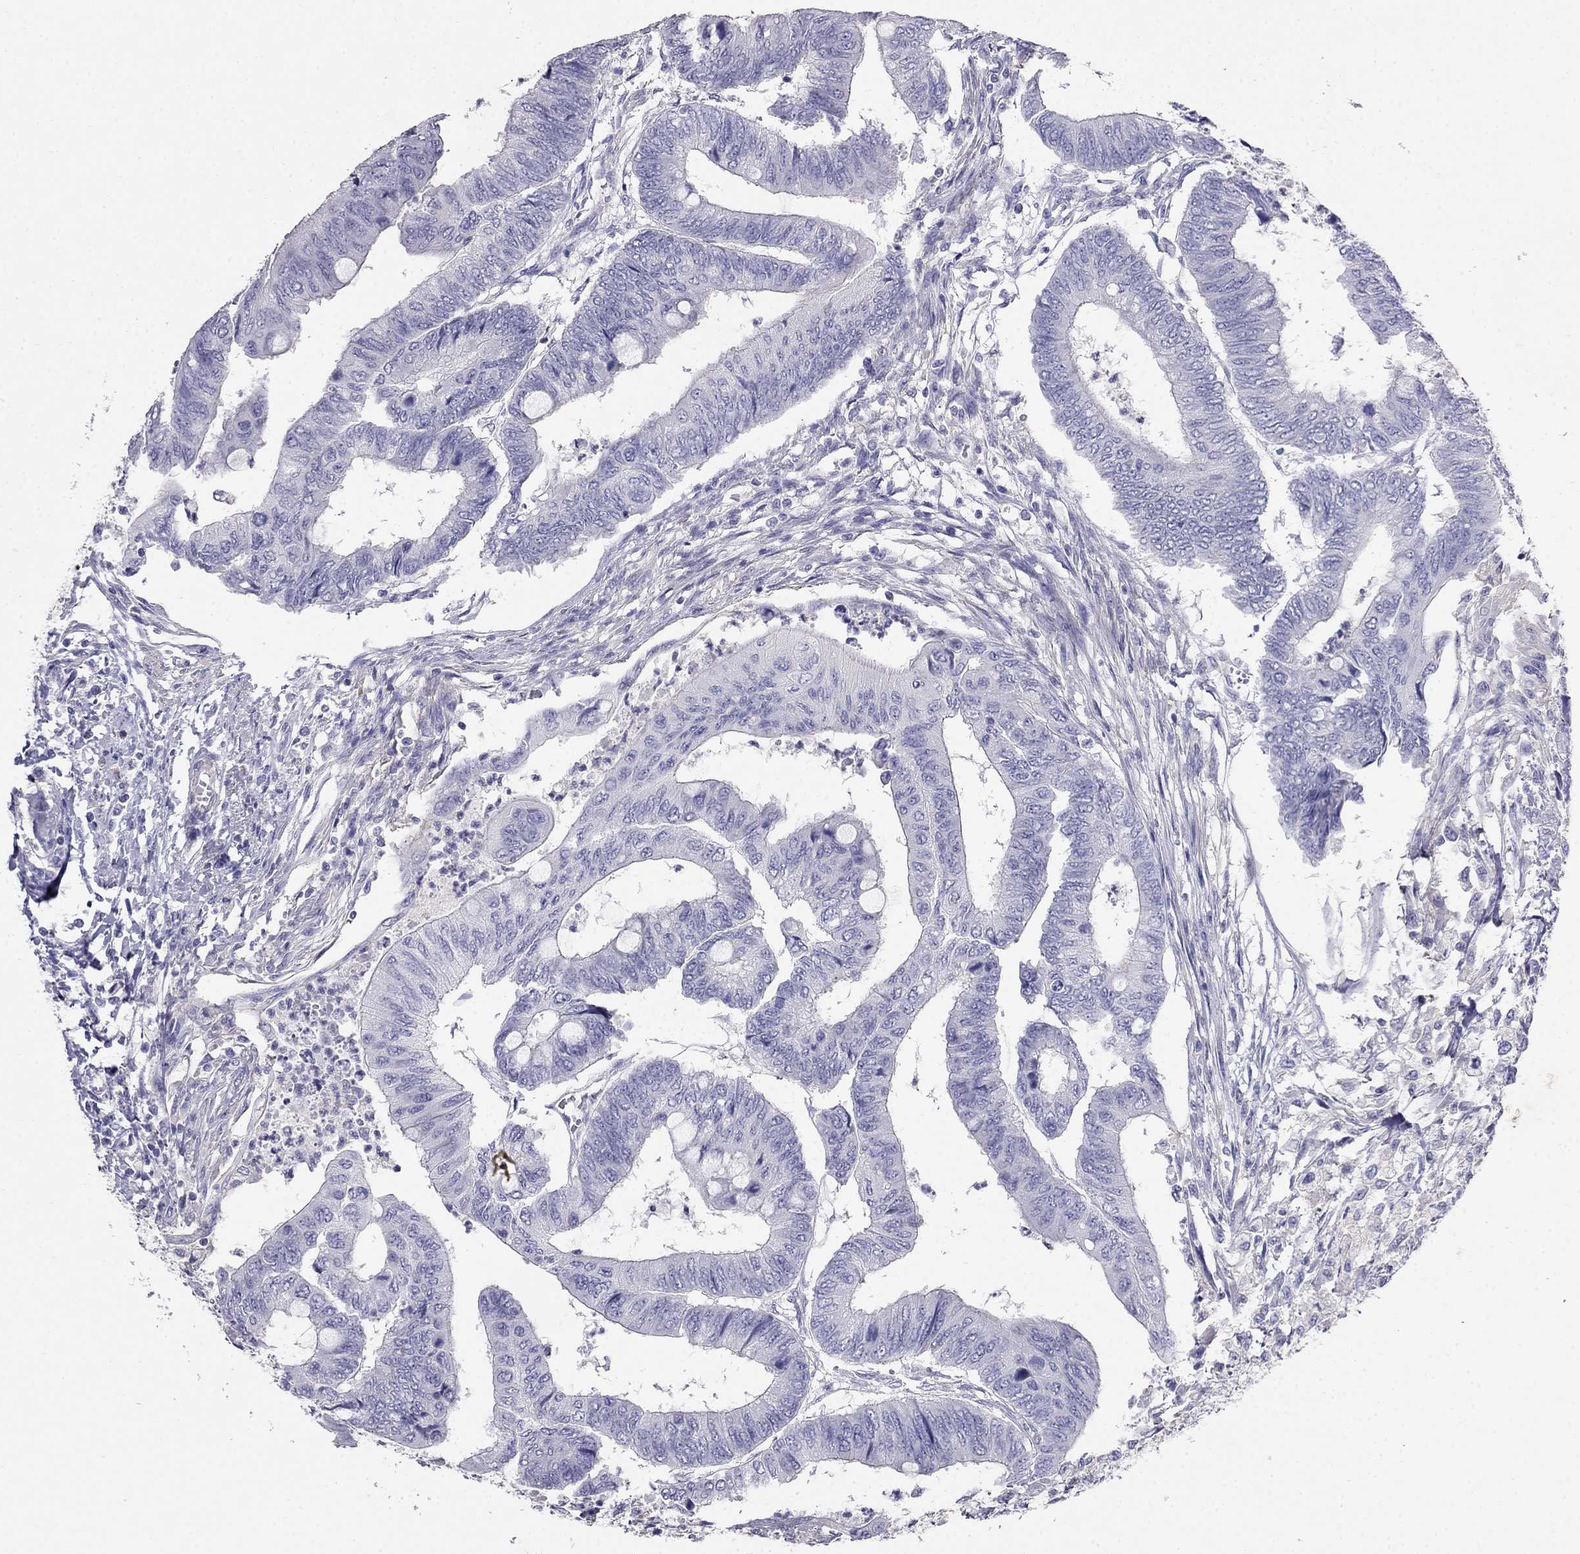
{"staining": {"intensity": "negative", "quantity": "none", "location": "none"}, "tissue": "colorectal cancer", "cell_type": "Tumor cells", "image_type": "cancer", "snomed": [{"axis": "morphology", "description": "Normal tissue, NOS"}, {"axis": "morphology", "description": "Adenocarcinoma, NOS"}, {"axis": "topography", "description": "Rectum"}, {"axis": "topography", "description": "Peripheral nerve tissue"}], "caption": "DAB (3,3'-diaminobenzidine) immunohistochemical staining of colorectal cancer (adenocarcinoma) demonstrates no significant expression in tumor cells.", "gene": "LY6H", "patient": {"sex": "male", "age": 92}}